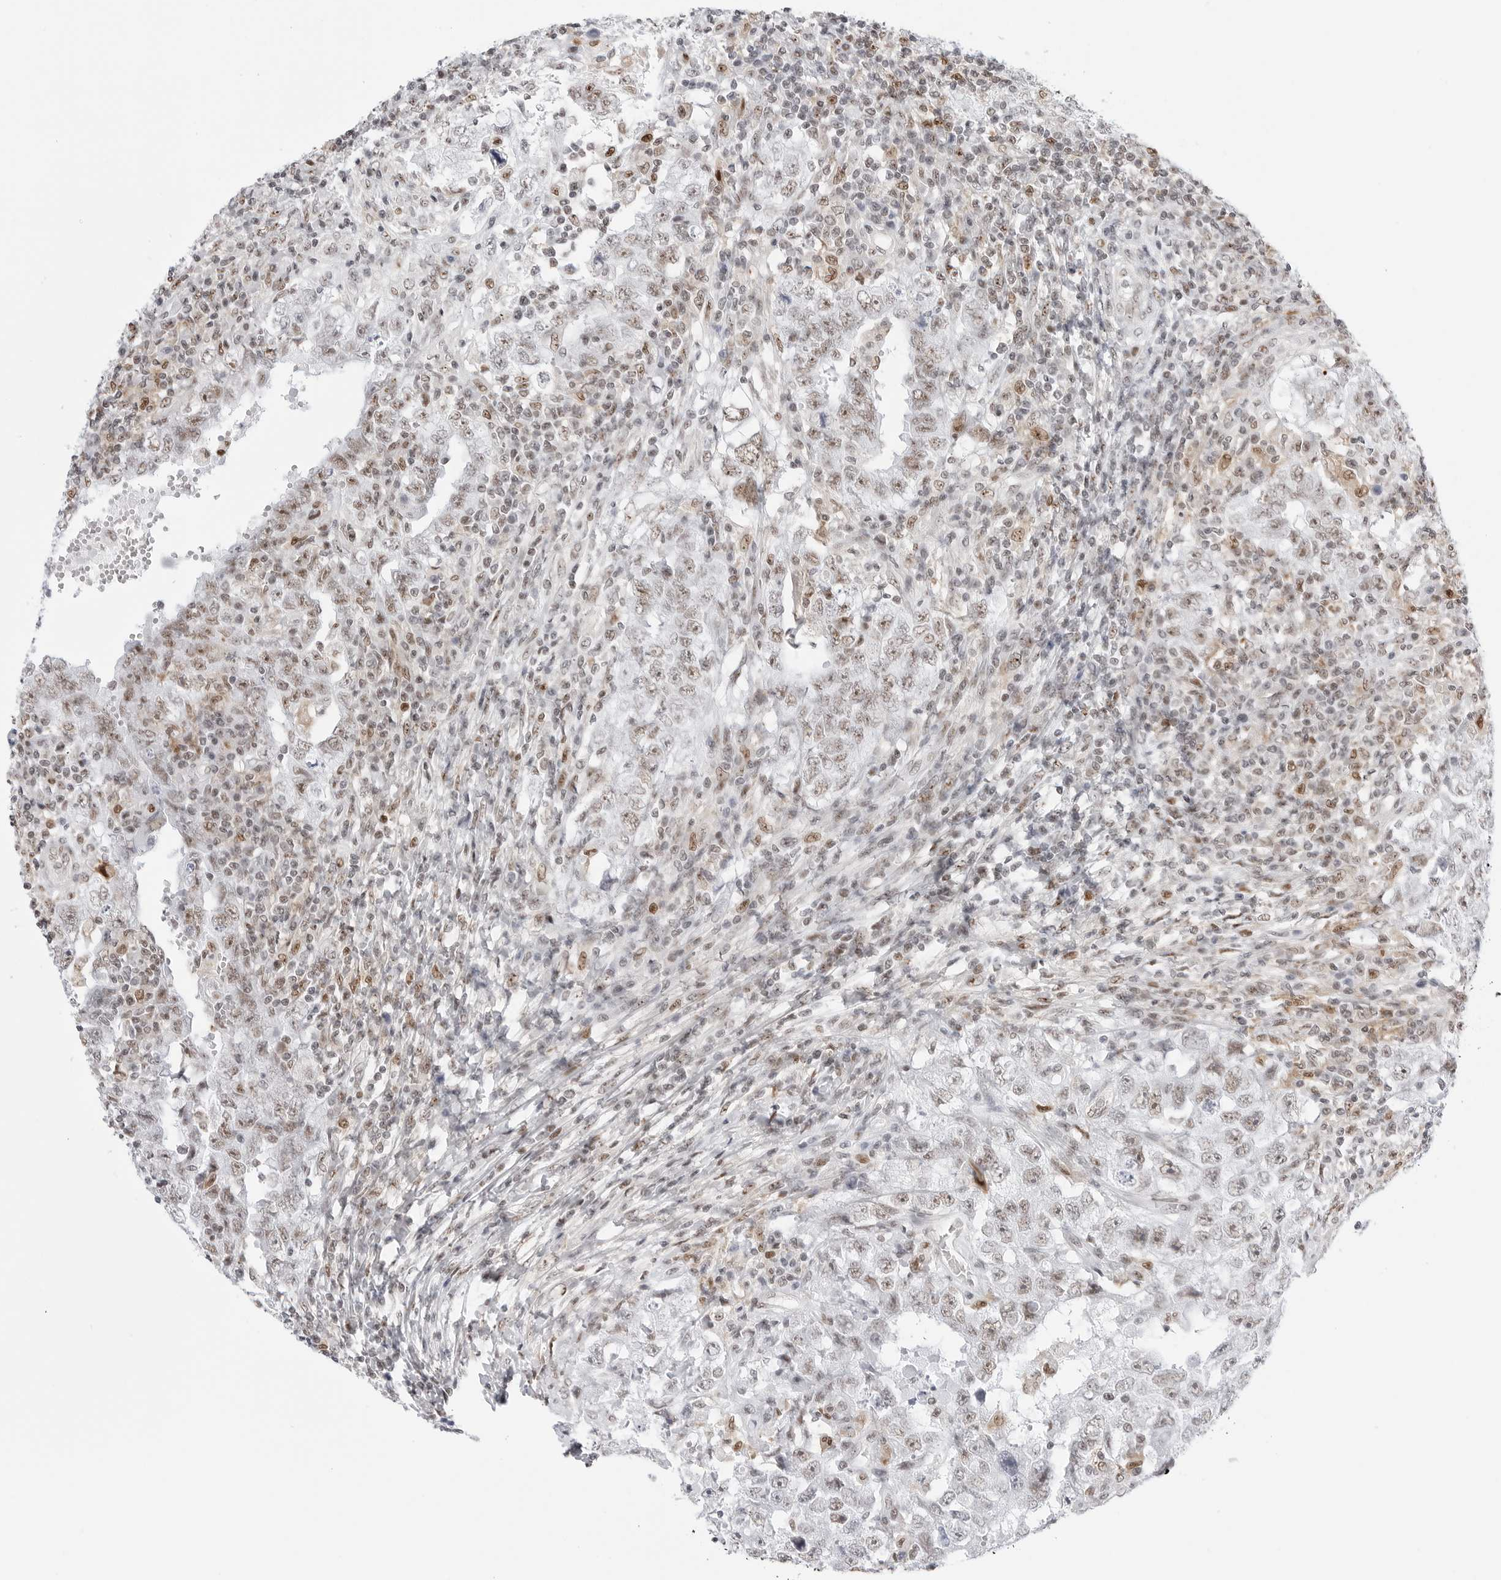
{"staining": {"intensity": "weak", "quantity": "25%-75%", "location": "nuclear"}, "tissue": "testis cancer", "cell_type": "Tumor cells", "image_type": "cancer", "snomed": [{"axis": "morphology", "description": "Carcinoma, Embryonal, NOS"}, {"axis": "topography", "description": "Testis"}], "caption": "IHC of testis cancer demonstrates low levels of weak nuclear positivity in approximately 25%-75% of tumor cells. (brown staining indicates protein expression, while blue staining denotes nuclei).", "gene": "C1orf162", "patient": {"sex": "male", "age": 26}}